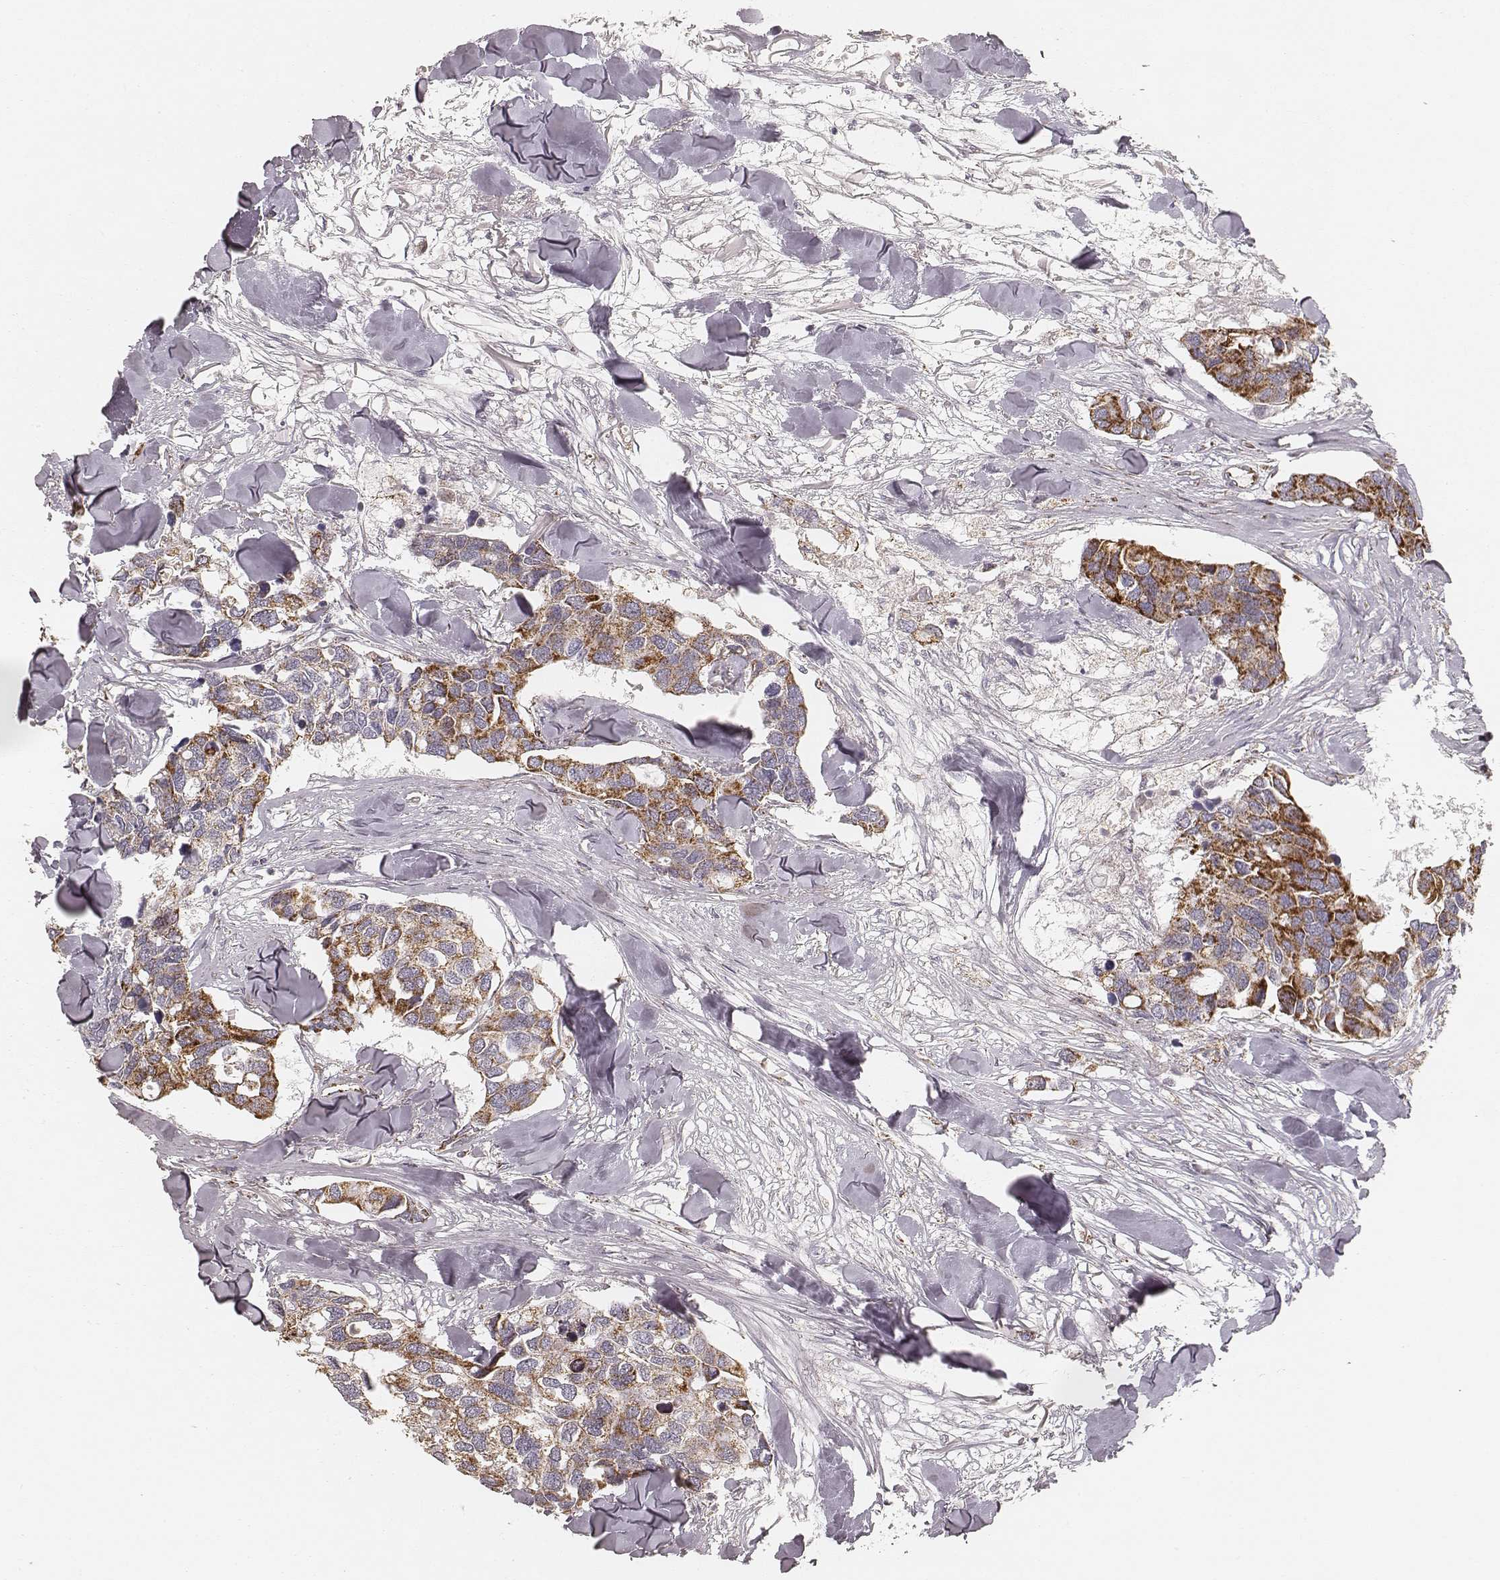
{"staining": {"intensity": "strong", "quantity": ">75%", "location": "cytoplasmic/membranous"}, "tissue": "breast cancer", "cell_type": "Tumor cells", "image_type": "cancer", "snomed": [{"axis": "morphology", "description": "Duct carcinoma"}, {"axis": "topography", "description": "Breast"}], "caption": "Infiltrating ductal carcinoma (breast) was stained to show a protein in brown. There is high levels of strong cytoplasmic/membranous staining in about >75% of tumor cells.", "gene": "CS", "patient": {"sex": "female", "age": 83}}